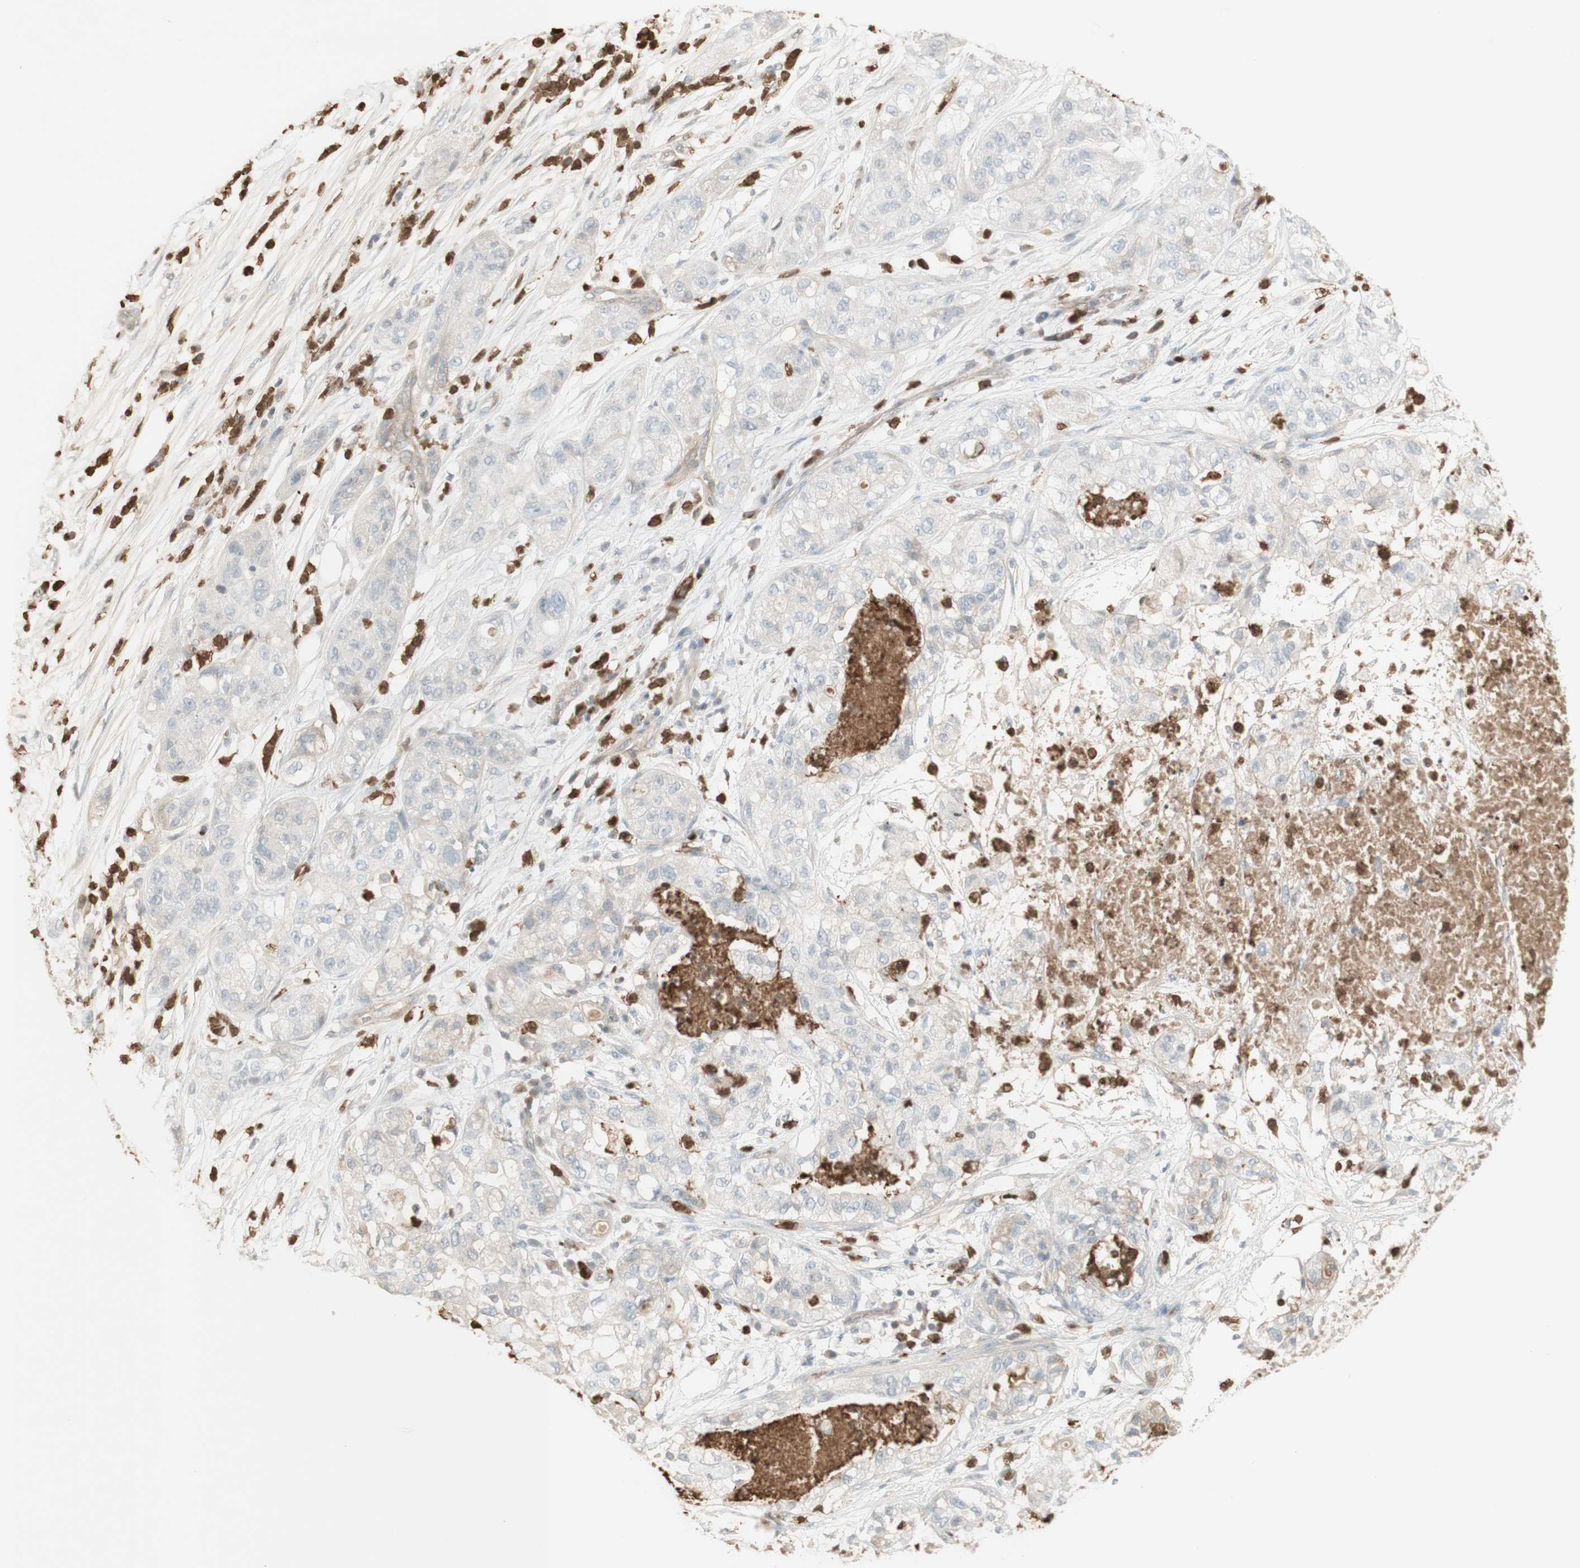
{"staining": {"intensity": "weak", "quantity": "<25%", "location": "cytoplasmic/membranous"}, "tissue": "pancreatic cancer", "cell_type": "Tumor cells", "image_type": "cancer", "snomed": [{"axis": "morphology", "description": "Adenocarcinoma, NOS"}, {"axis": "topography", "description": "Pancreas"}], "caption": "Immunohistochemistry of pancreatic adenocarcinoma reveals no staining in tumor cells.", "gene": "NID1", "patient": {"sex": "female", "age": 78}}